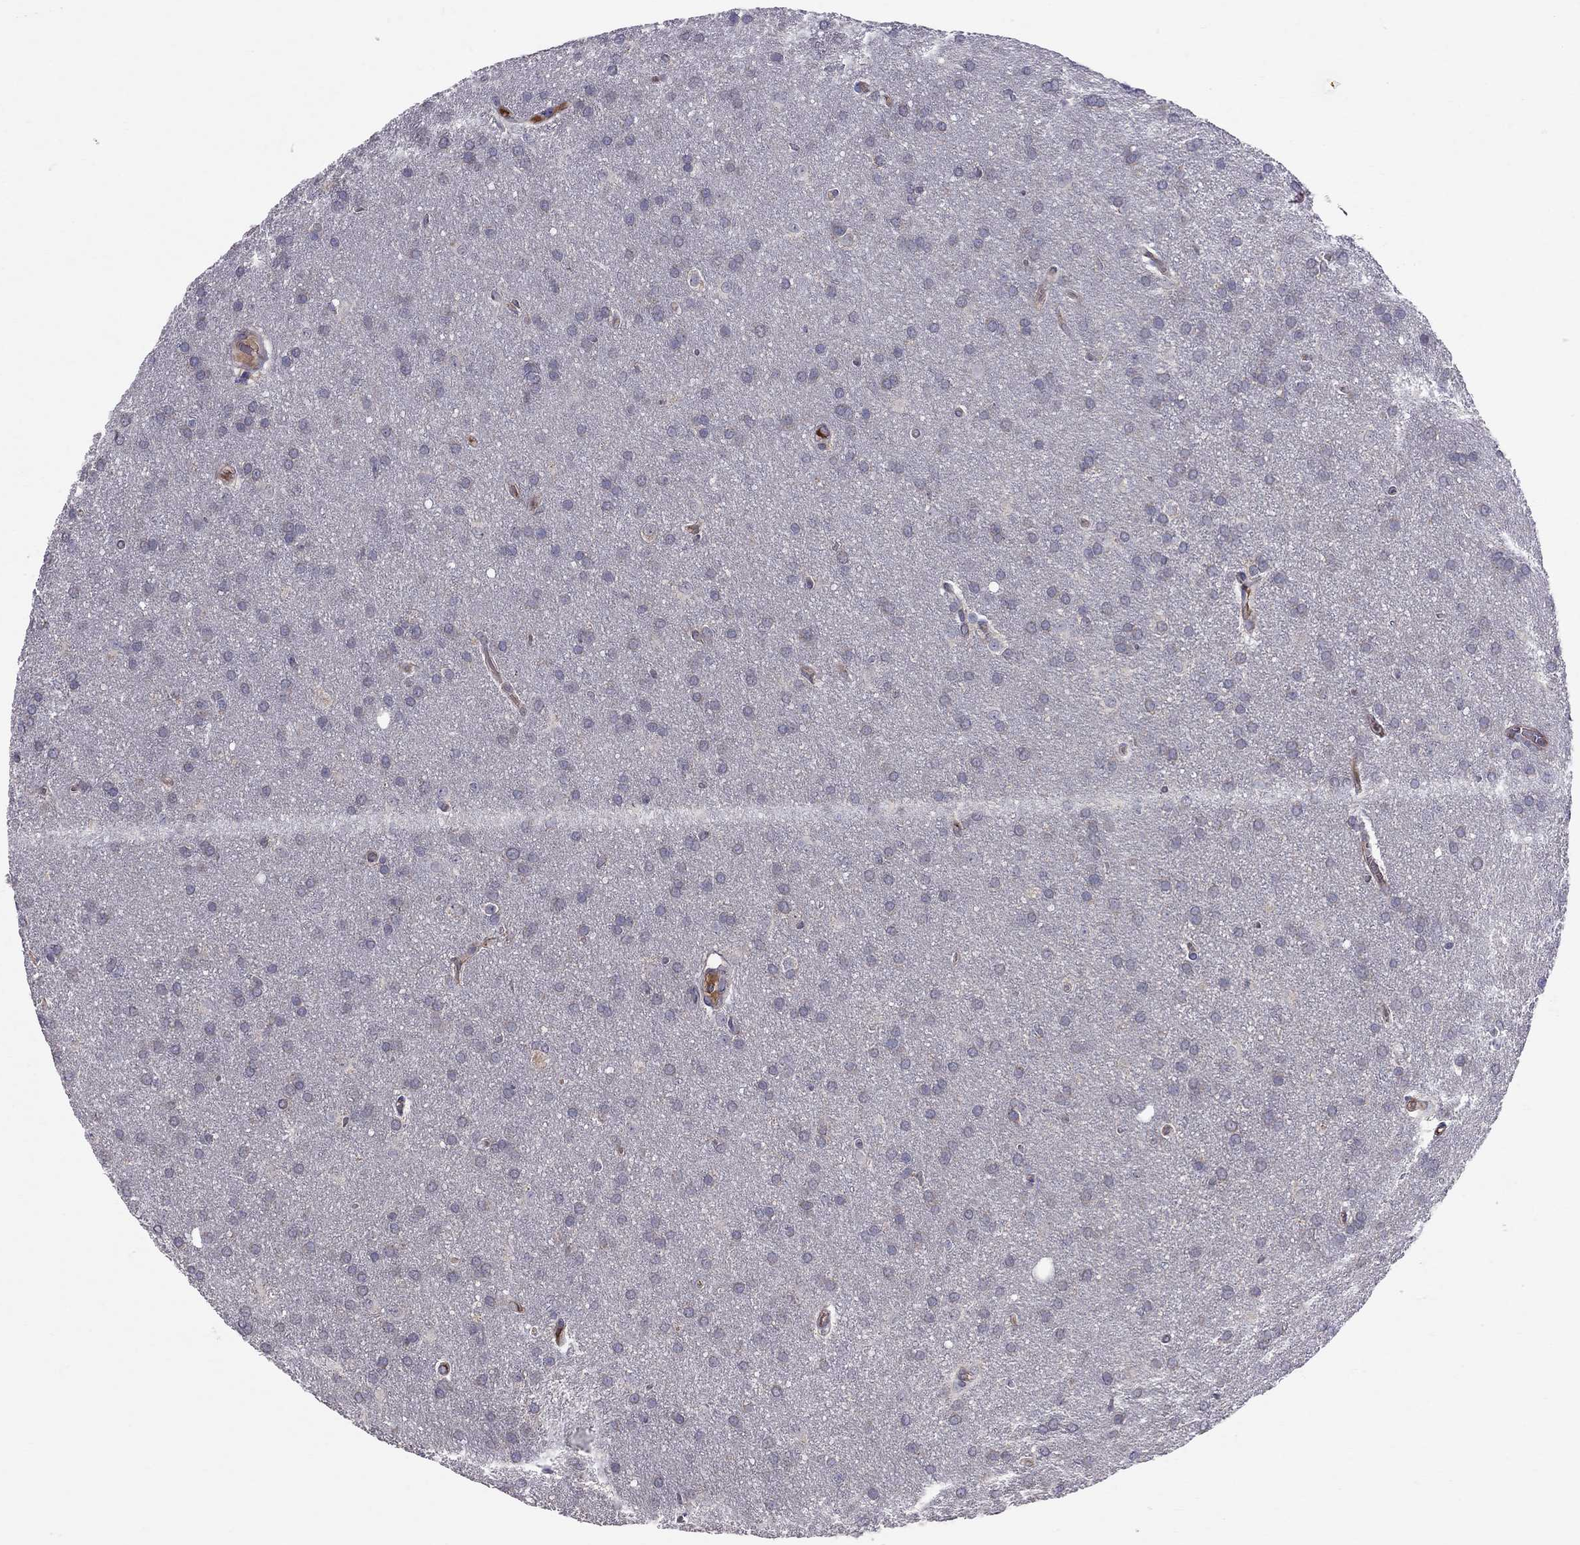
{"staining": {"intensity": "negative", "quantity": "none", "location": "none"}, "tissue": "glioma", "cell_type": "Tumor cells", "image_type": "cancer", "snomed": [{"axis": "morphology", "description": "Glioma, malignant, Low grade"}, {"axis": "topography", "description": "Brain"}], "caption": "Glioma stained for a protein using immunohistochemistry (IHC) displays no expression tumor cells.", "gene": "PIK3CG", "patient": {"sex": "female", "age": 32}}